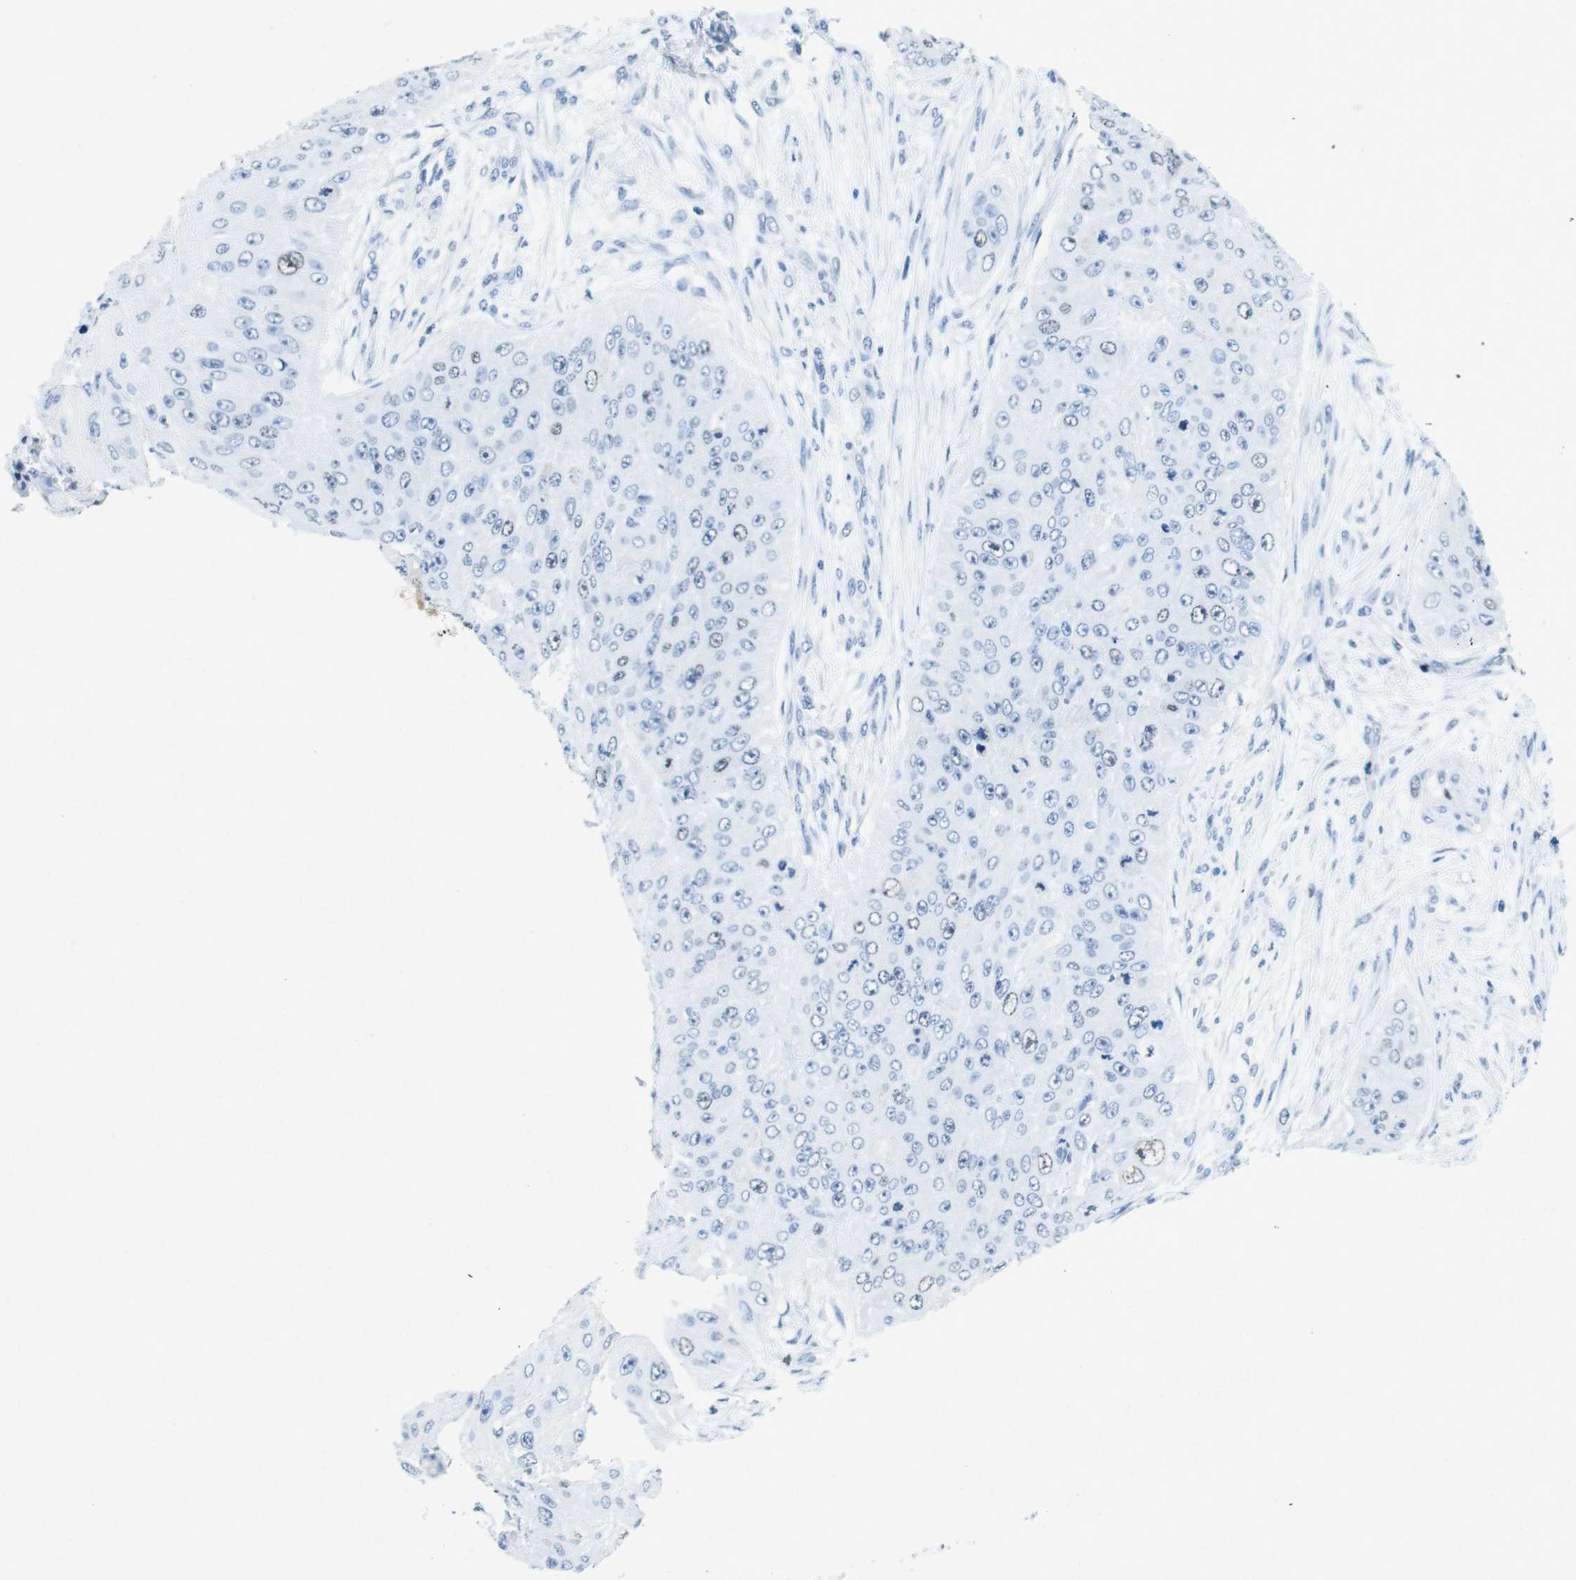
{"staining": {"intensity": "negative", "quantity": "none", "location": "none"}, "tissue": "skin cancer", "cell_type": "Tumor cells", "image_type": "cancer", "snomed": [{"axis": "morphology", "description": "Squamous cell carcinoma, NOS"}, {"axis": "topography", "description": "Skin"}], "caption": "IHC histopathology image of skin cancer stained for a protein (brown), which exhibits no expression in tumor cells.", "gene": "CTAG1B", "patient": {"sex": "female", "age": 80}}